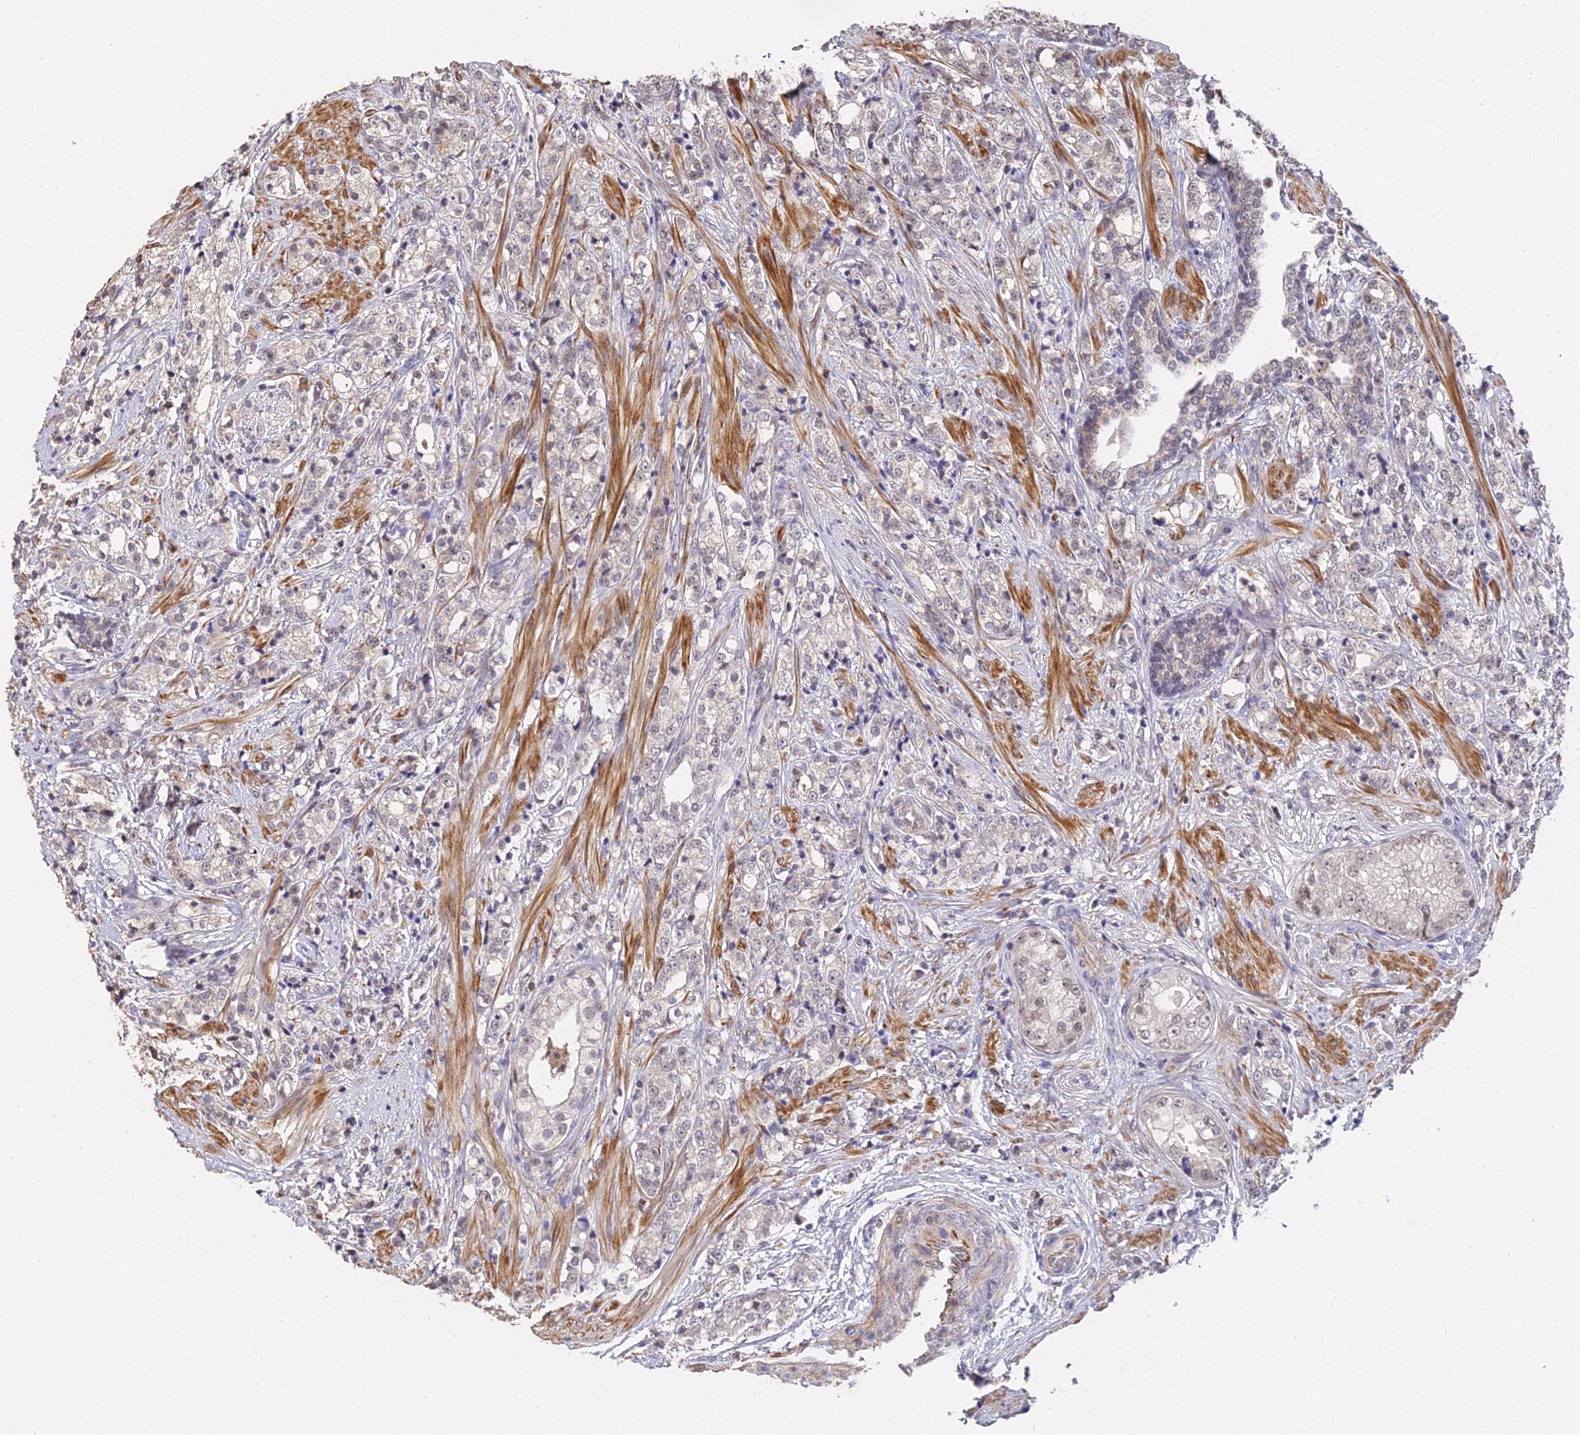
{"staining": {"intensity": "weak", "quantity": "25%-75%", "location": "nuclear"}, "tissue": "prostate cancer", "cell_type": "Tumor cells", "image_type": "cancer", "snomed": [{"axis": "morphology", "description": "Adenocarcinoma, High grade"}, {"axis": "topography", "description": "Prostate"}], "caption": "Human adenocarcinoma (high-grade) (prostate) stained for a protein (brown) reveals weak nuclear positive positivity in approximately 25%-75% of tumor cells.", "gene": "LSM5", "patient": {"sex": "male", "age": 69}}